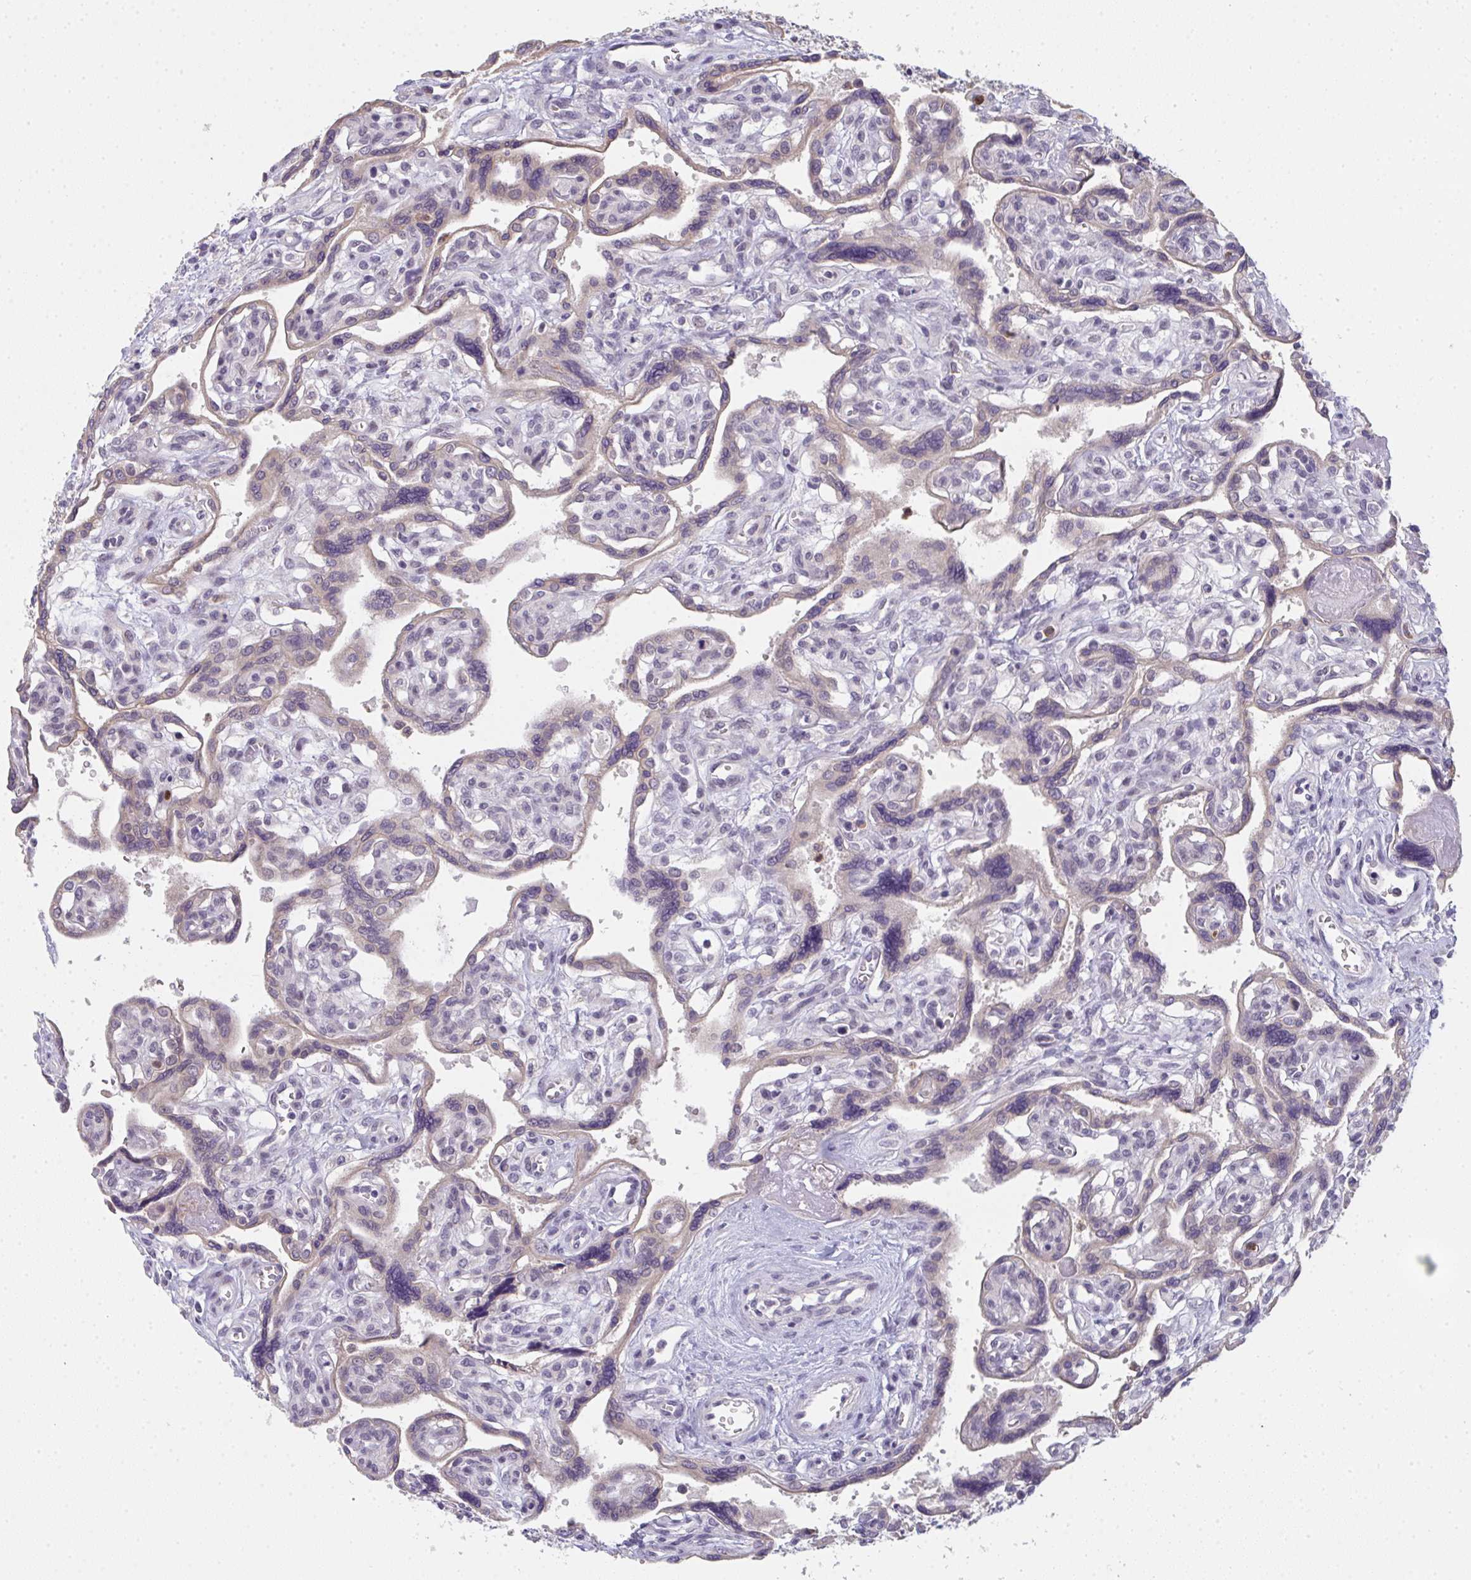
{"staining": {"intensity": "moderate", "quantity": ">75%", "location": "cytoplasmic/membranous"}, "tissue": "placenta", "cell_type": "Decidual cells", "image_type": "normal", "snomed": [{"axis": "morphology", "description": "Normal tissue, NOS"}, {"axis": "topography", "description": "Placenta"}], "caption": "The immunohistochemical stain shows moderate cytoplasmic/membranous positivity in decidual cells of benign placenta.", "gene": "RIOK1", "patient": {"sex": "female", "age": 39}}